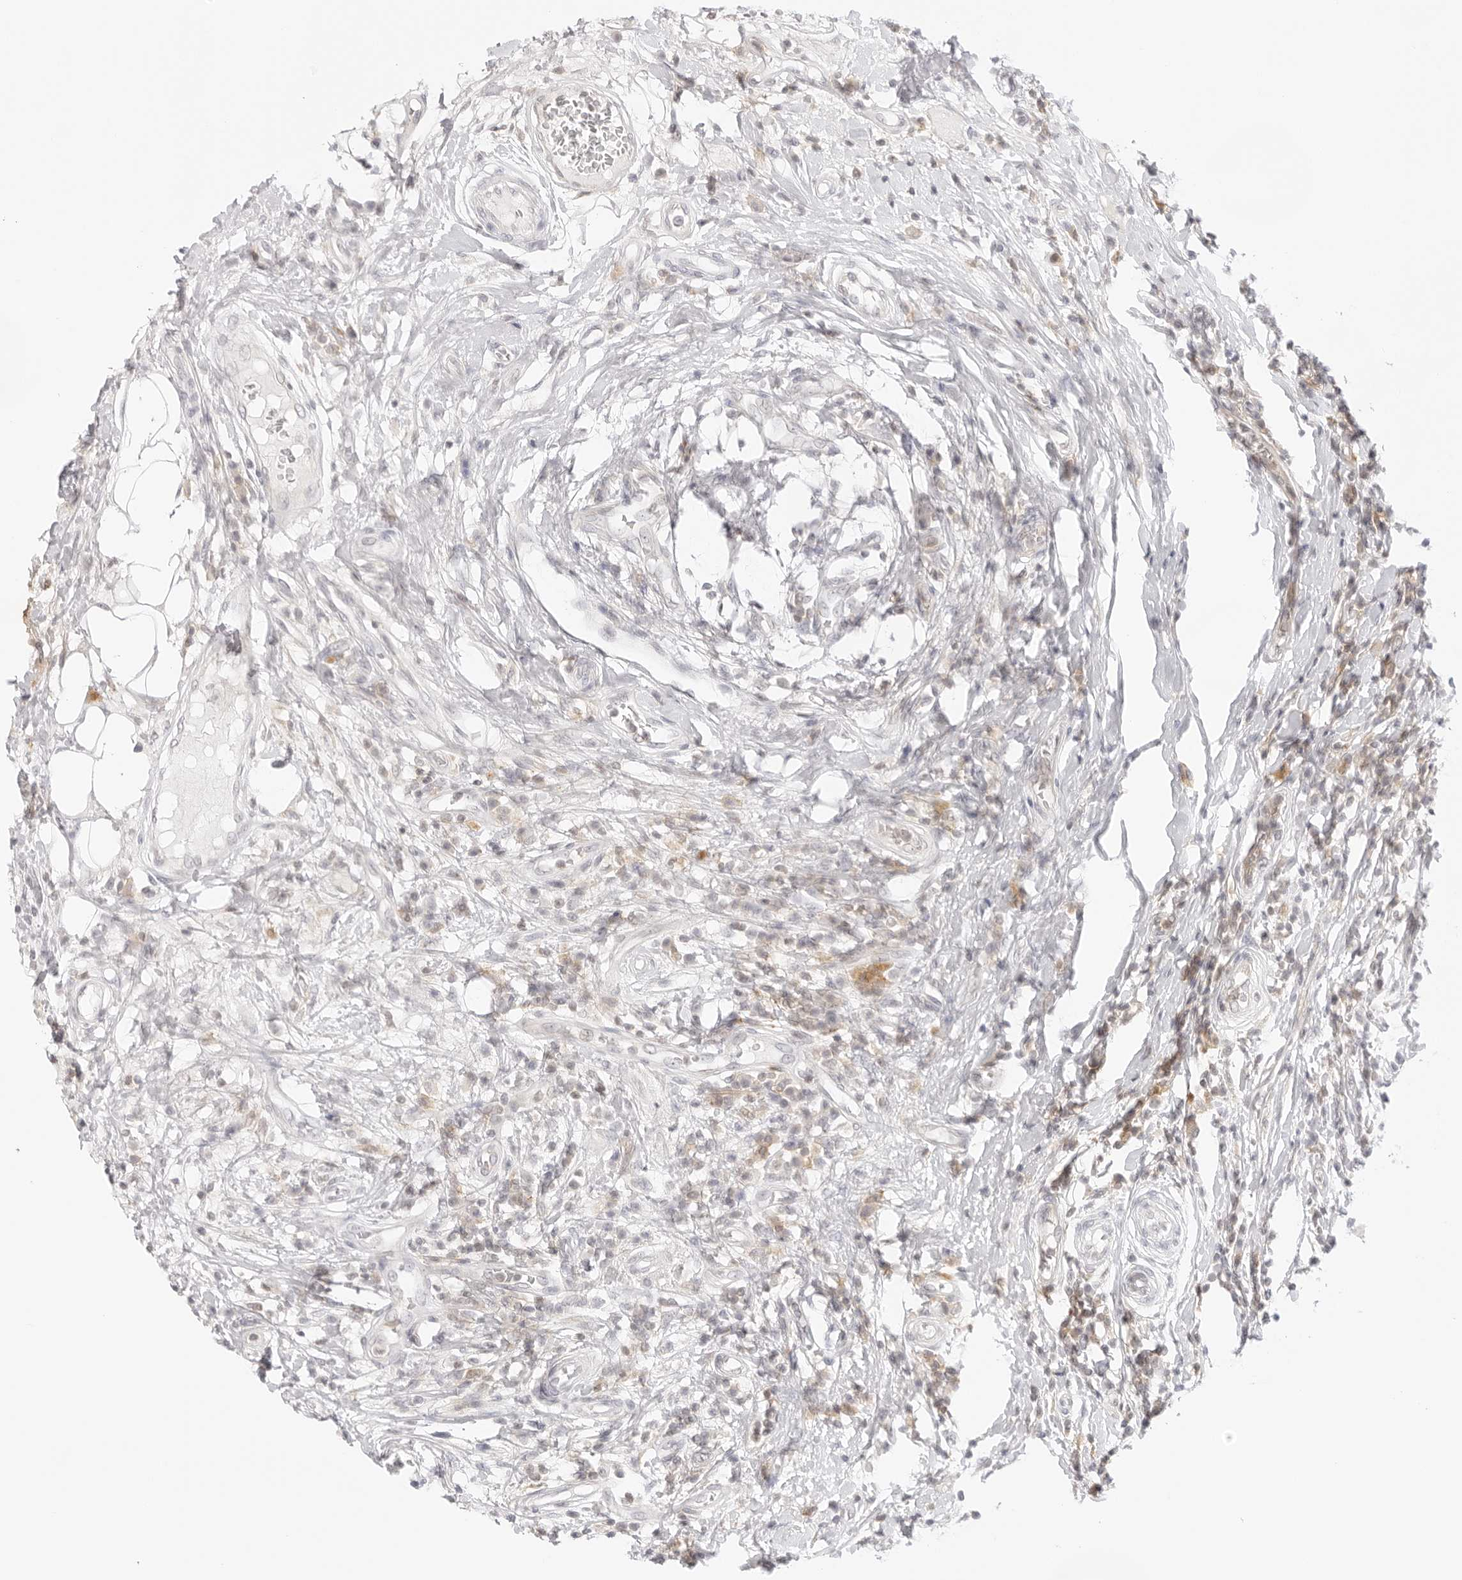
{"staining": {"intensity": "weak", "quantity": "<25%", "location": "cytoplasmic/membranous"}, "tissue": "breast cancer", "cell_type": "Tumor cells", "image_type": "cancer", "snomed": [{"axis": "morphology", "description": "Duct carcinoma"}, {"axis": "topography", "description": "Breast"}], "caption": "The immunohistochemistry (IHC) photomicrograph has no significant staining in tumor cells of breast invasive ductal carcinoma tissue. (Stains: DAB immunohistochemistry (IHC) with hematoxylin counter stain, Microscopy: brightfield microscopy at high magnification).", "gene": "TNFRSF14", "patient": {"sex": "female", "age": 27}}